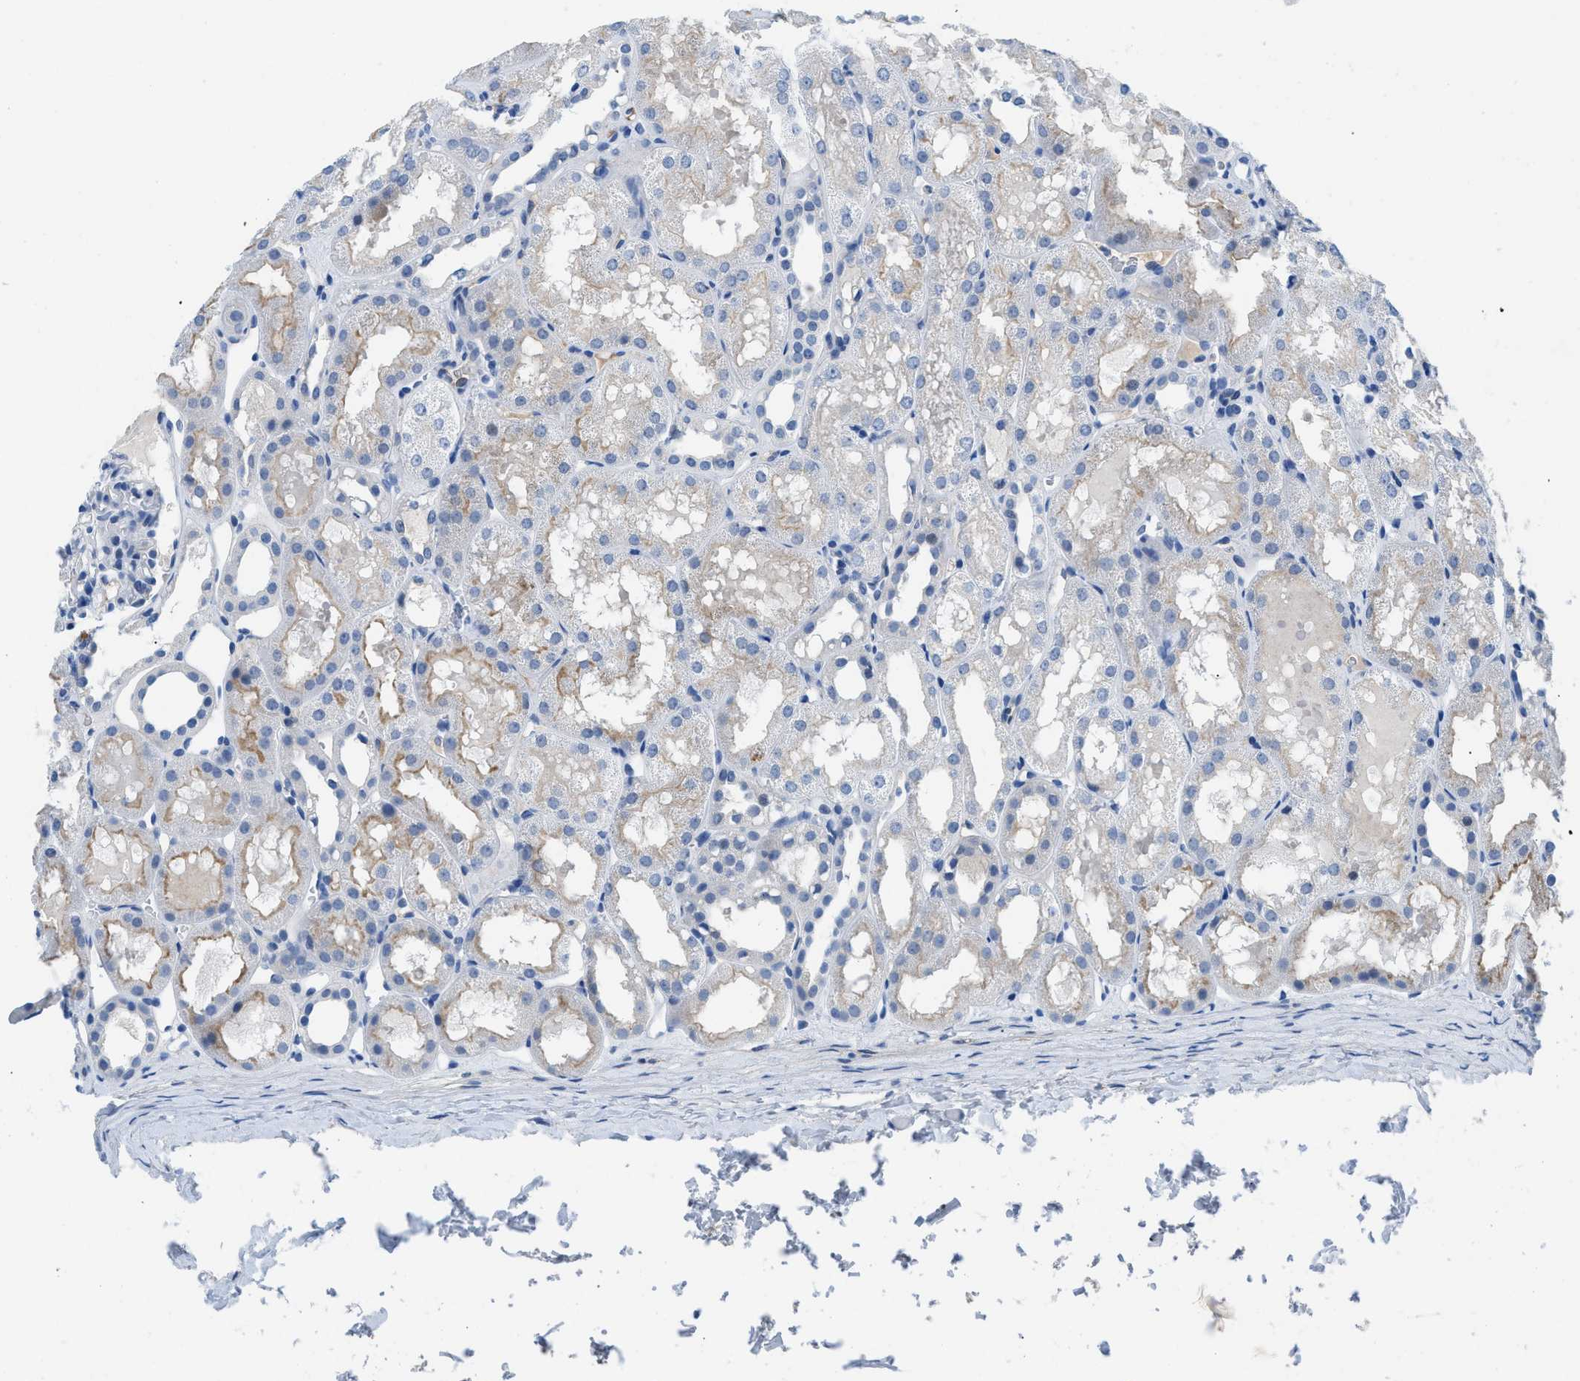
{"staining": {"intensity": "negative", "quantity": "none", "location": "none"}, "tissue": "kidney", "cell_type": "Cells in glomeruli", "image_type": "normal", "snomed": [{"axis": "morphology", "description": "Normal tissue, NOS"}, {"axis": "topography", "description": "Kidney"}, {"axis": "topography", "description": "Urinary bladder"}], "caption": "High magnification brightfield microscopy of normal kidney stained with DAB (brown) and counterstained with hematoxylin (blue): cells in glomeruli show no significant expression. (DAB immunohistochemistry (IHC) with hematoxylin counter stain).", "gene": "MBL2", "patient": {"sex": "male", "age": 16}}